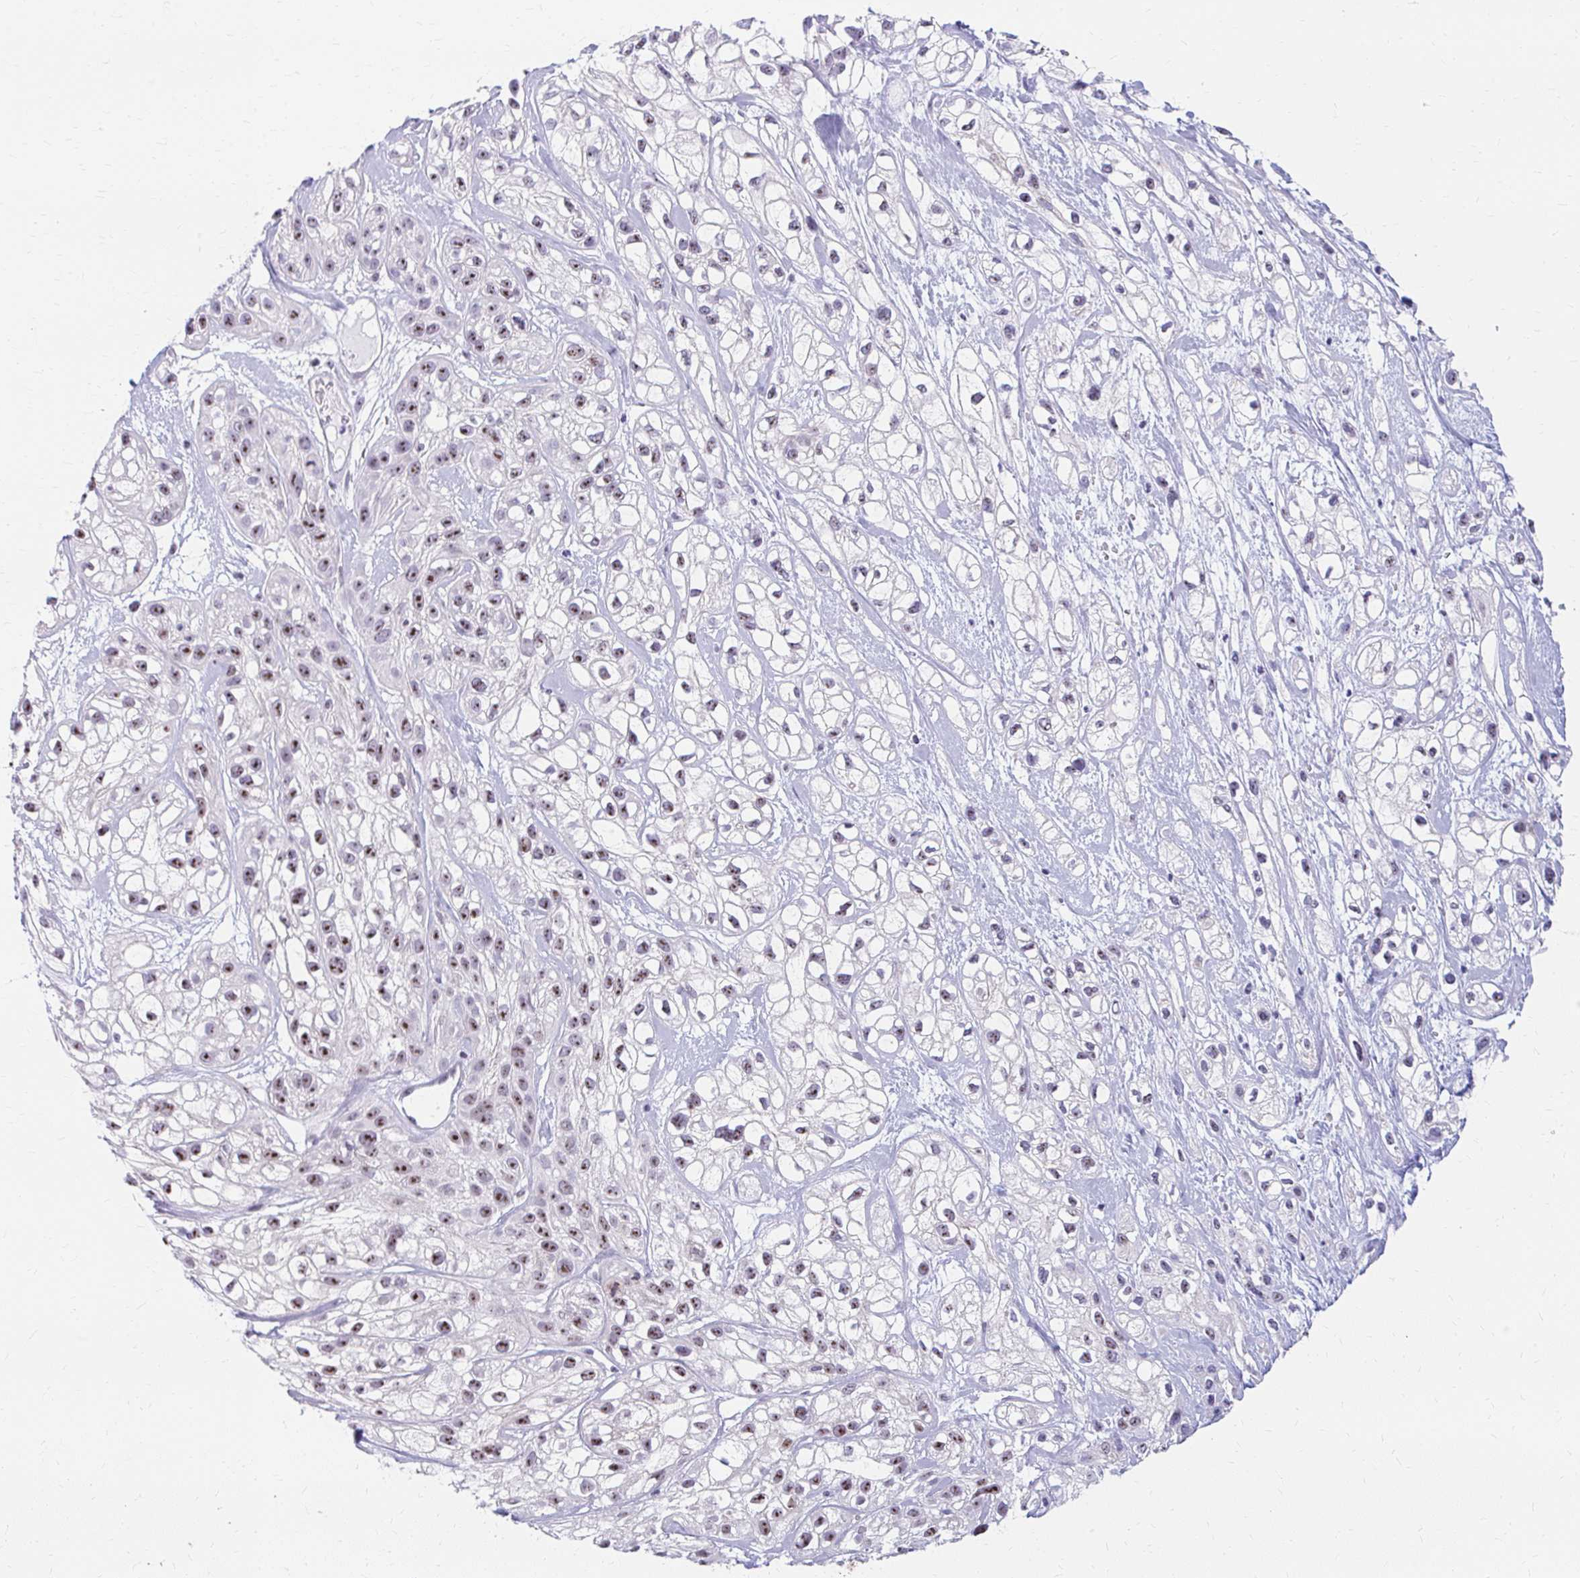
{"staining": {"intensity": "moderate", "quantity": ">75%", "location": "nuclear"}, "tissue": "skin cancer", "cell_type": "Tumor cells", "image_type": "cancer", "snomed": [{"axis": "morphology", "description": "Squamous cell carcinoma, NOS"}, {"axis": "topography", "description": "Skin"}], "caption": "Immunohistochemistry of human squamous cell carcinoma (skin) displays medium levels of moderate nuclear expression in about >75% of tumor cells. (Stains: DAB (3,3'-diaminobenzidine) in brown, nuclei in blue, Microscopy: brightfield microscopy at high magnification).", "gene": "FTSJ3", "patient": {"sex": "male", "age": 82}}